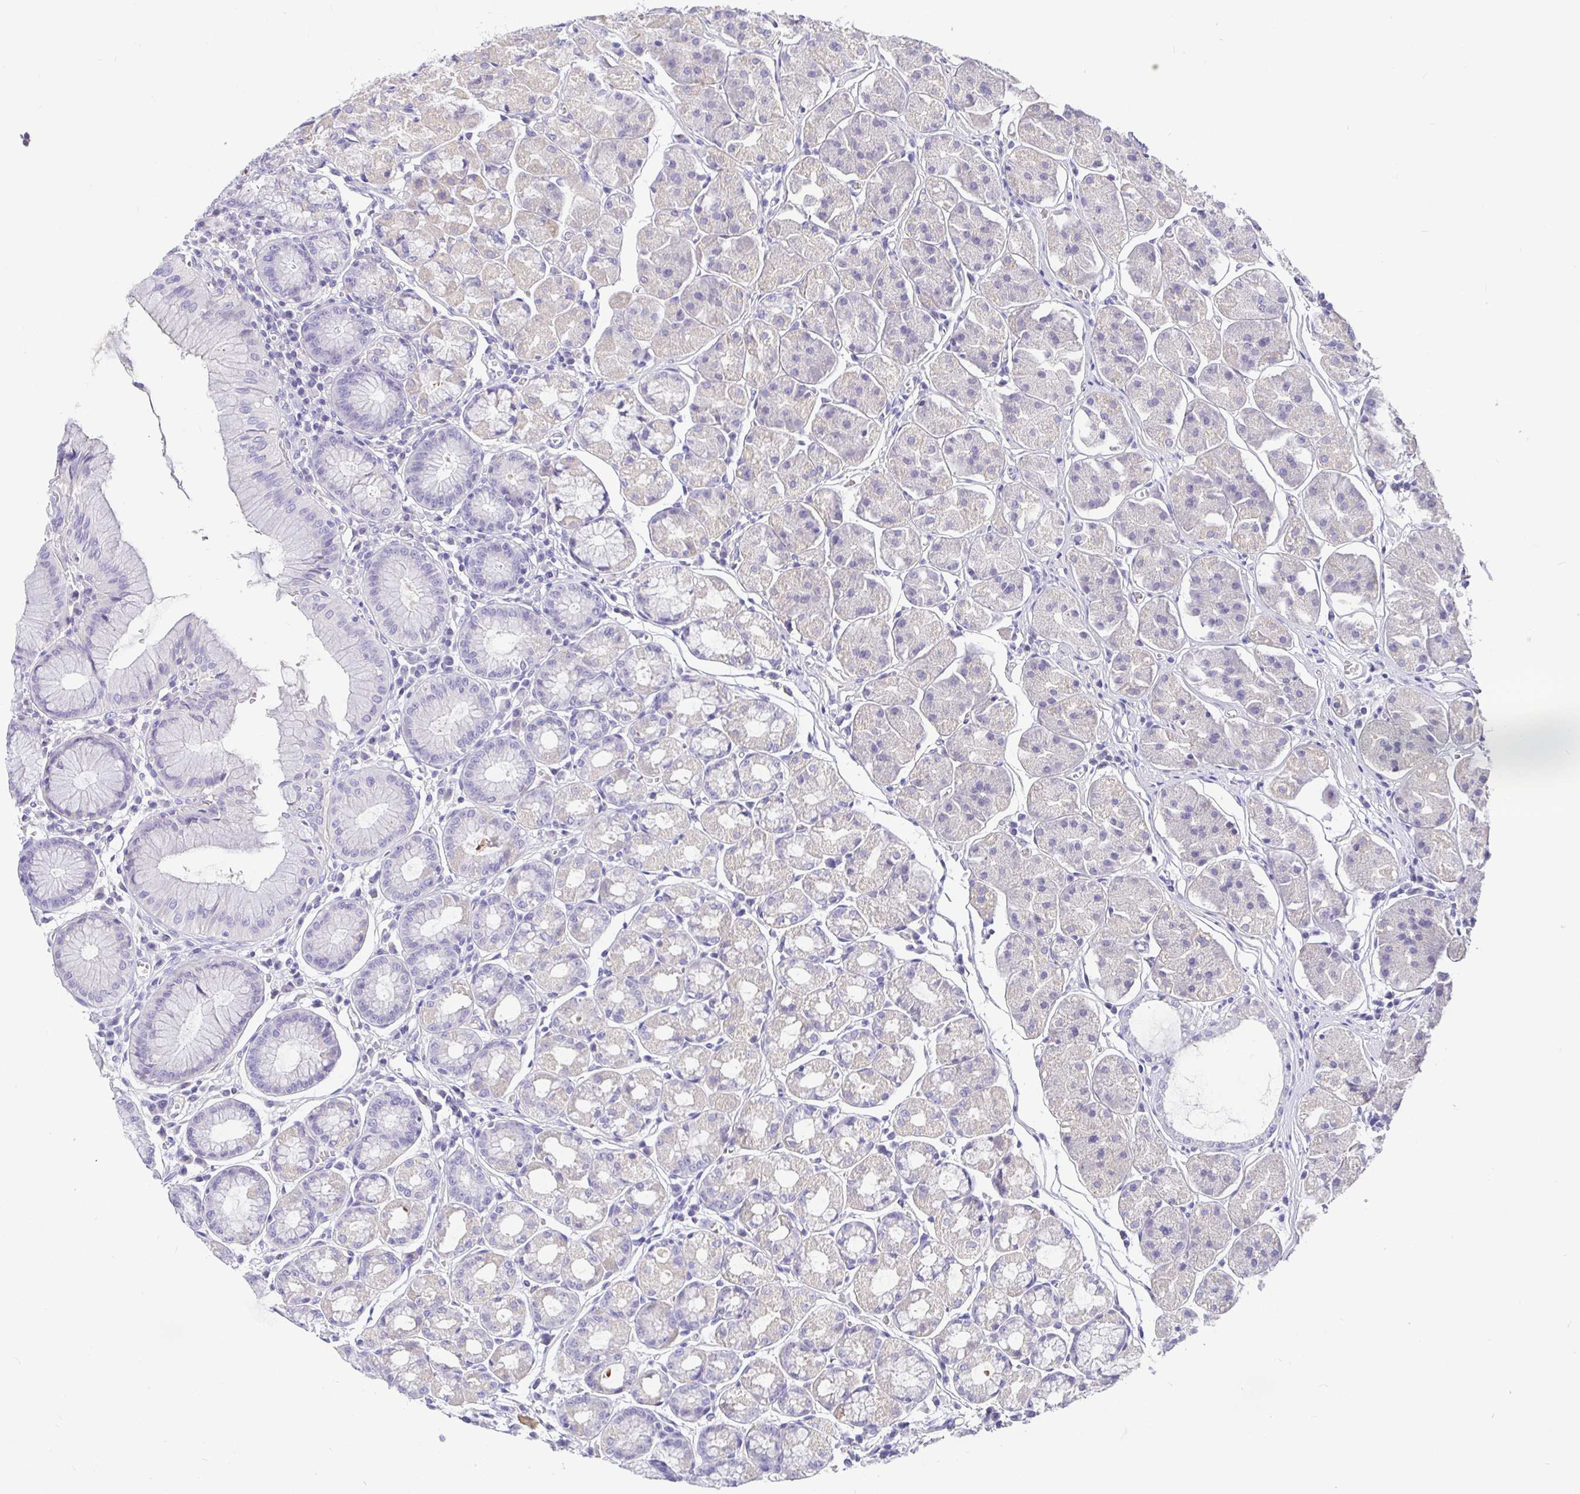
{"staining": {"intensity": "weak", "quantity": "<25%", "location": "cytoplasmic/membranous"}, "tissue": "stomach", "cell_type": "Glandular cells", "image_type": "normal", "snomed": [{"axis": "morphology", "description": "Normal tissue, NOS"}, {"axis": "topography", "description": "Stomach"}], "caption": "An immunohistochemistry histopathology image of normal stomach is shown. There is no staining in glandular cells of stomach.", "gene": "TPTE", "patient": {"sex": "male", "age": 55}}